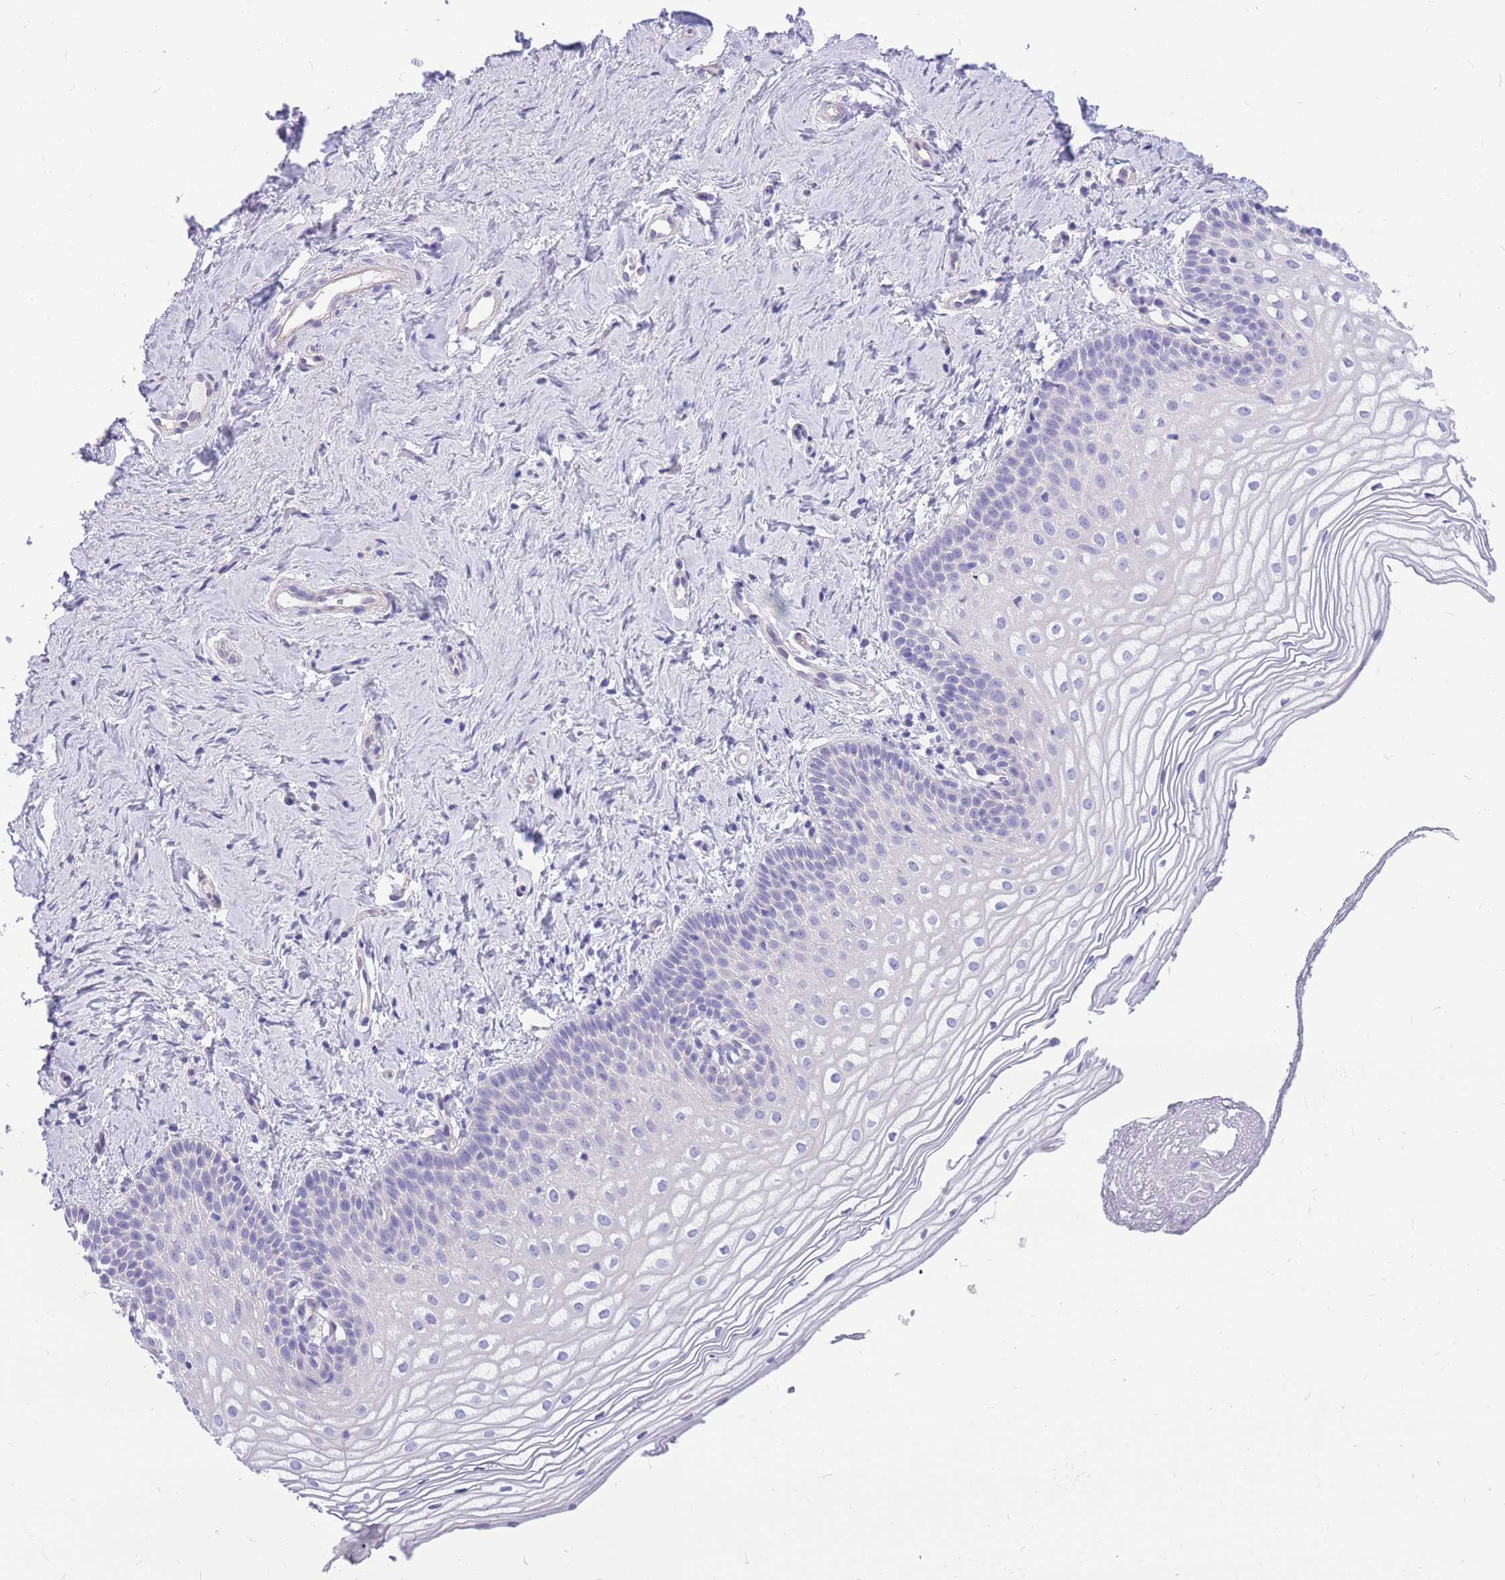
{"staining": {"intensity": "negative", "quantity": "none", "location": "none"}, "tissue": "vagina", "cell_type": "Squamous epithelial cells", "image_type": "normal", "snomed": [{"axis": "morphology", "description": "Normal tissue, NOS"}, {"axis": "topography", "description": "Vagina"}], "caption": "This histopathology image is of normal vagina stained with IHC to label a protein in brown with the nuclei are counter-stained blue. There is no expression in squamous epithelial cells. (DAB immunohistochemistry (IHC) visualized using brightfield microscopy, high magnification).", "gene": "ZNF311", "patient": {"sex": "female", "age": 56}}